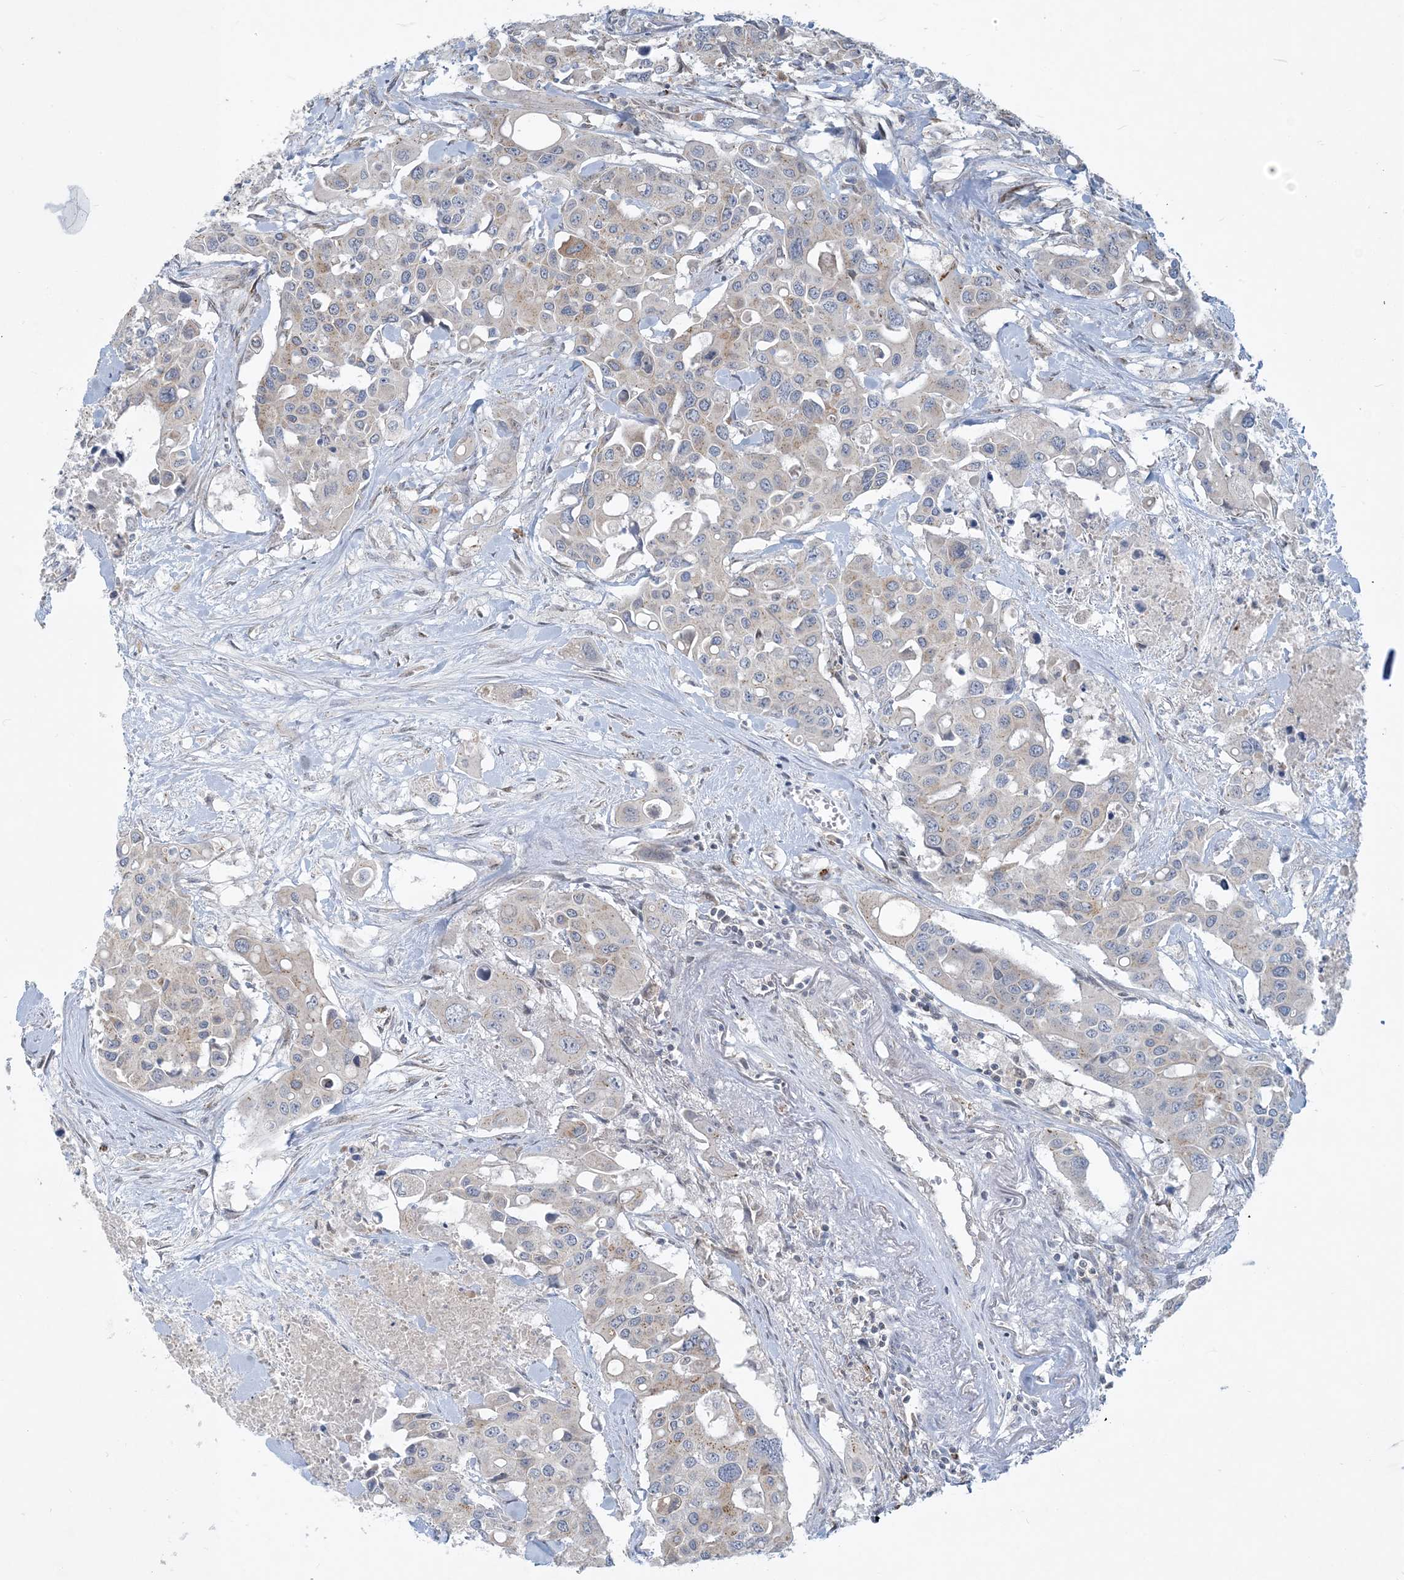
{"staining": {"intensity": "weak", "quantity": "<25%", "location": "cytoplasmic/membranous"}, "tissue": "colorectal cancer", "cell_type": "Tumor cells", "image_type": "cancer", "snomed": [{"axis": "morphology", "description": "Adenocarcinoma, NOS"}, {"axis": "topography", "description": "Colon"}], "caption": "Colorectal adenocarcinoma was stained to show a protein in brown. There is no significant positivity in tumor cells.", "gene": "CCDC14", "patient": {"sex": "male", "age": 77}}